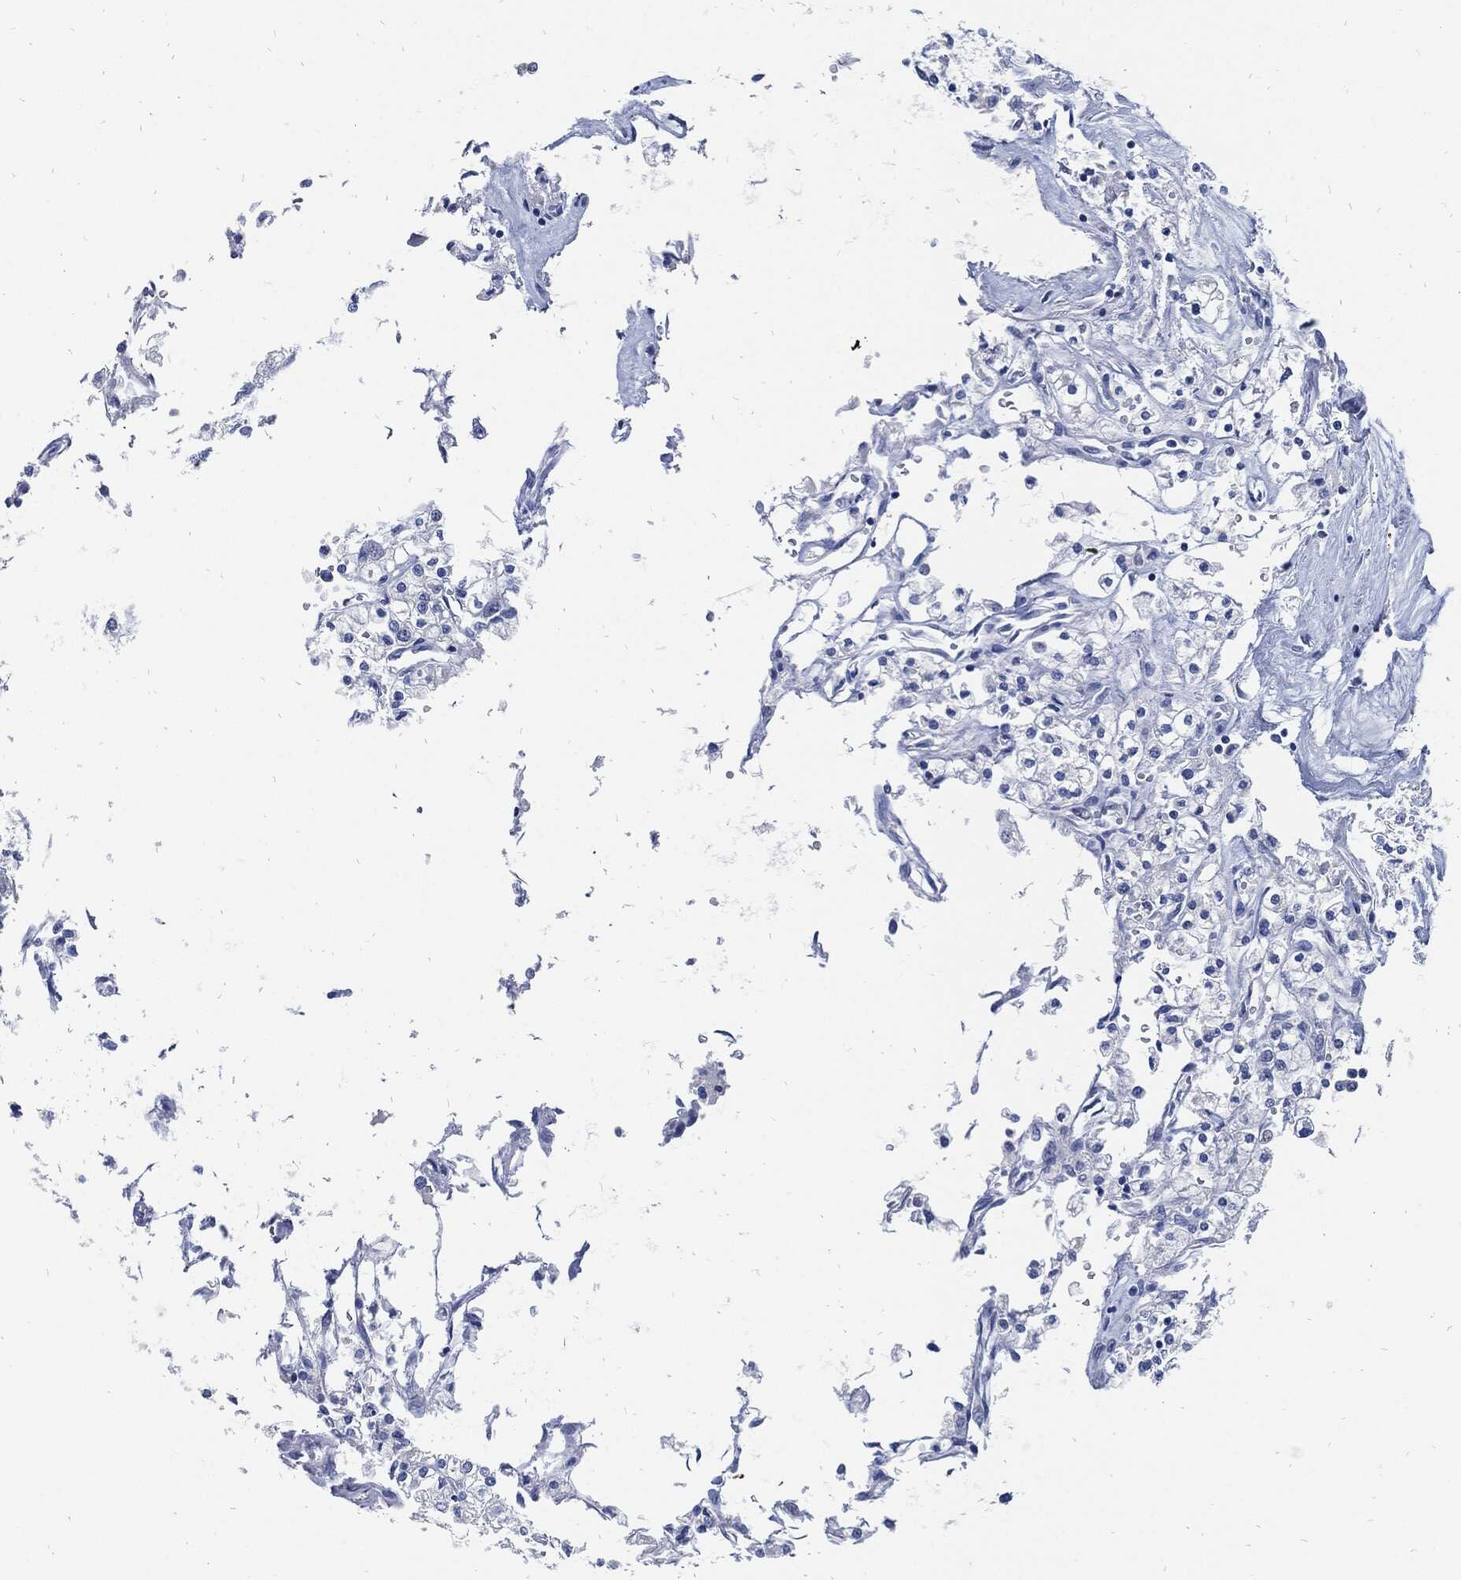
{"staining": {"intensity": "negative", "quantity": "none", "location": "none"}, "tissue": "renal cancer", "cell_type": "Tumor cells", "image_type": "cancer", "snomed": [{"axis": "morphology", "description": "Adenocarcinoma, NOS"}, {"axis": "topography", "description": "Kidney"}], "caption": "The immunohistochemistry (IHC) image has no significant staining in tumor cells of renal cancer tissue.", "gene": "FABP4", "patient": {"sex": "male", "age": 80}}